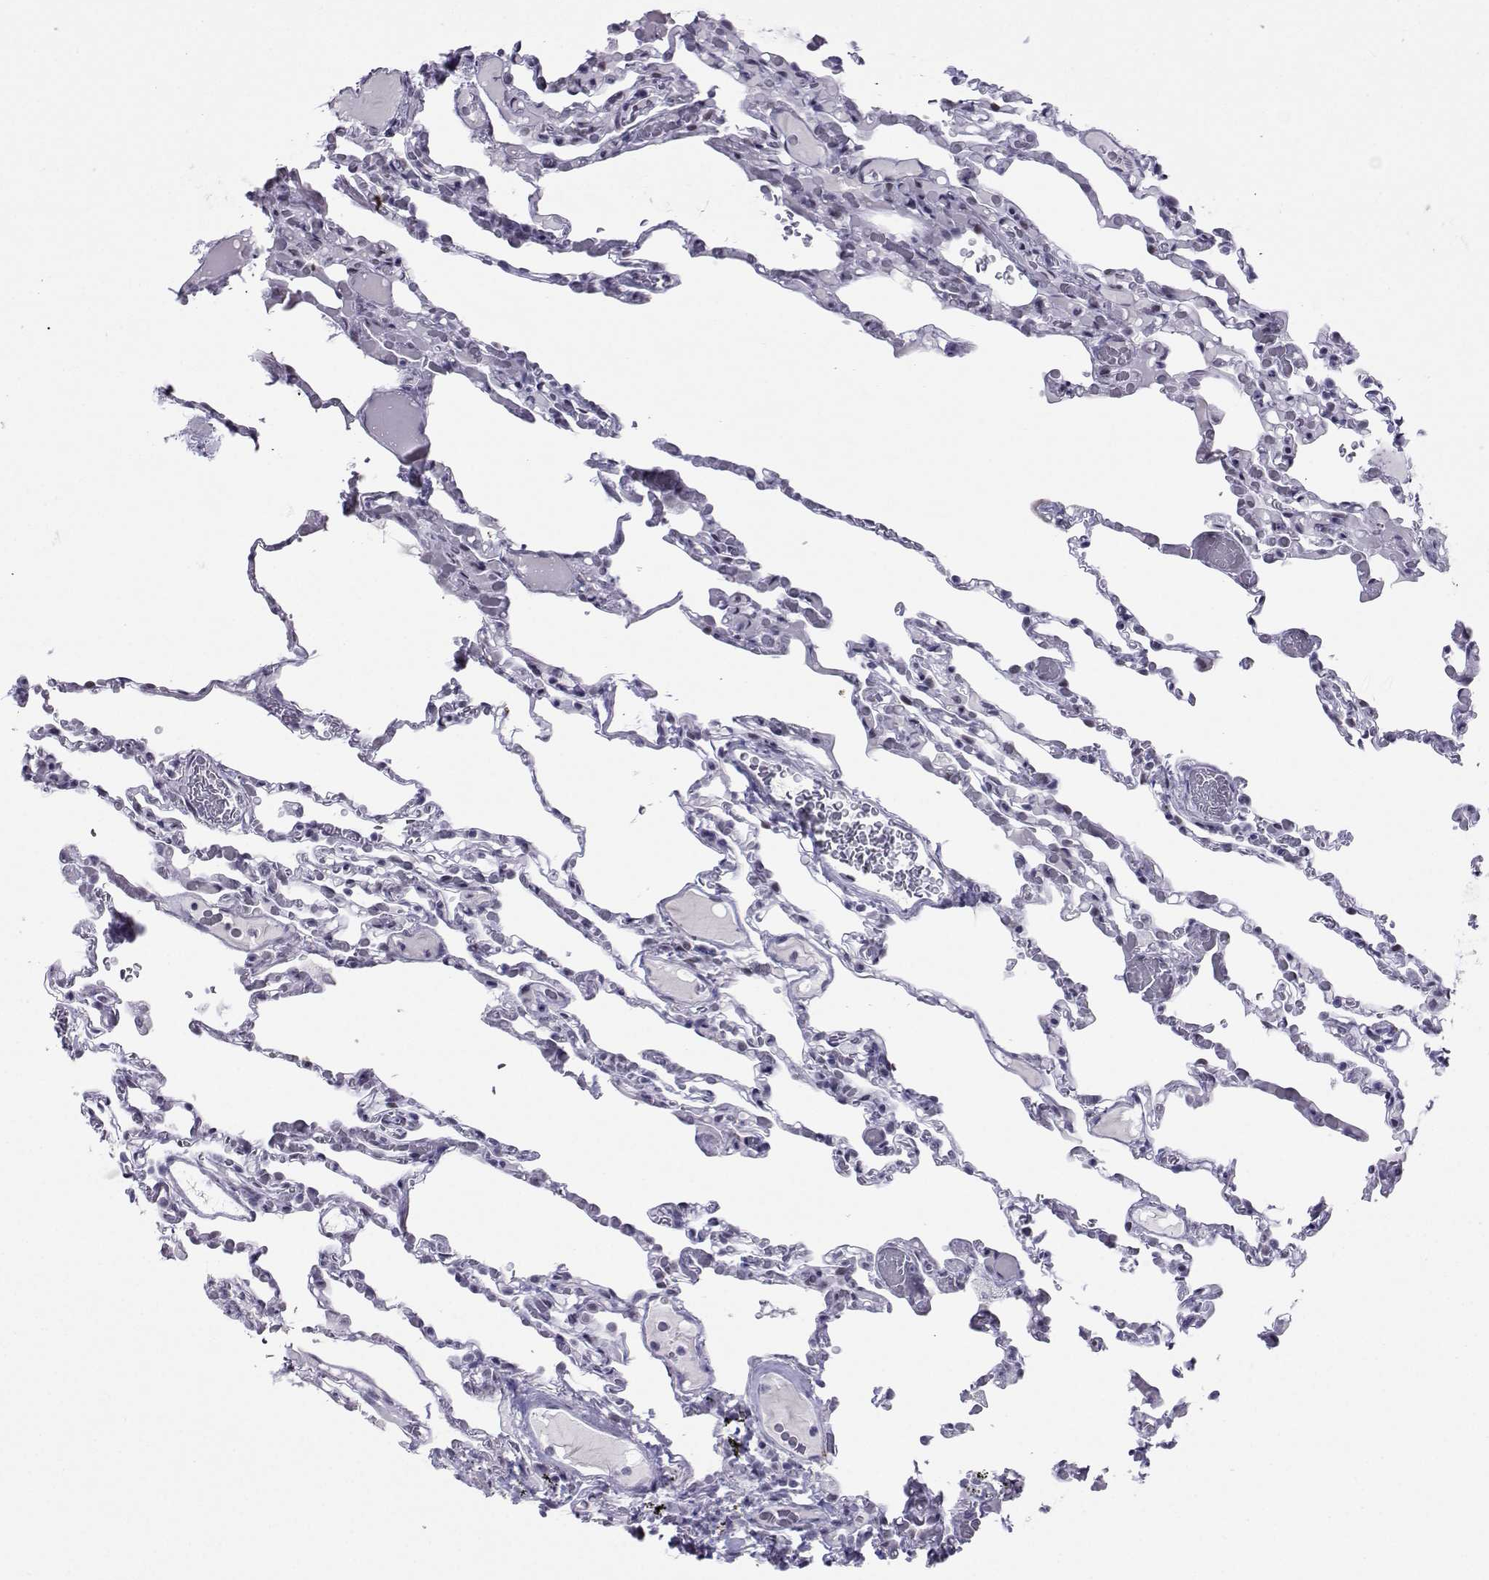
{"staining": {"intensity": "negative", "quantity": "none", "location": "none"}, "tissue": "lung", "cell_type": "Alveolar cells", "image_type": "normal", "snomed": [{"axis": "morphology", "description": "Normal tissue, NOS"}, {"axis": "topography", "description": "Lung"}], "caption": "Immunohistochemistry histopathology image of normal human lung stained for a protein (brown), which shows no staining in alveolar cells.", "gene": "LORICRIN", "patient": {"sex": "female", "age": 43}}